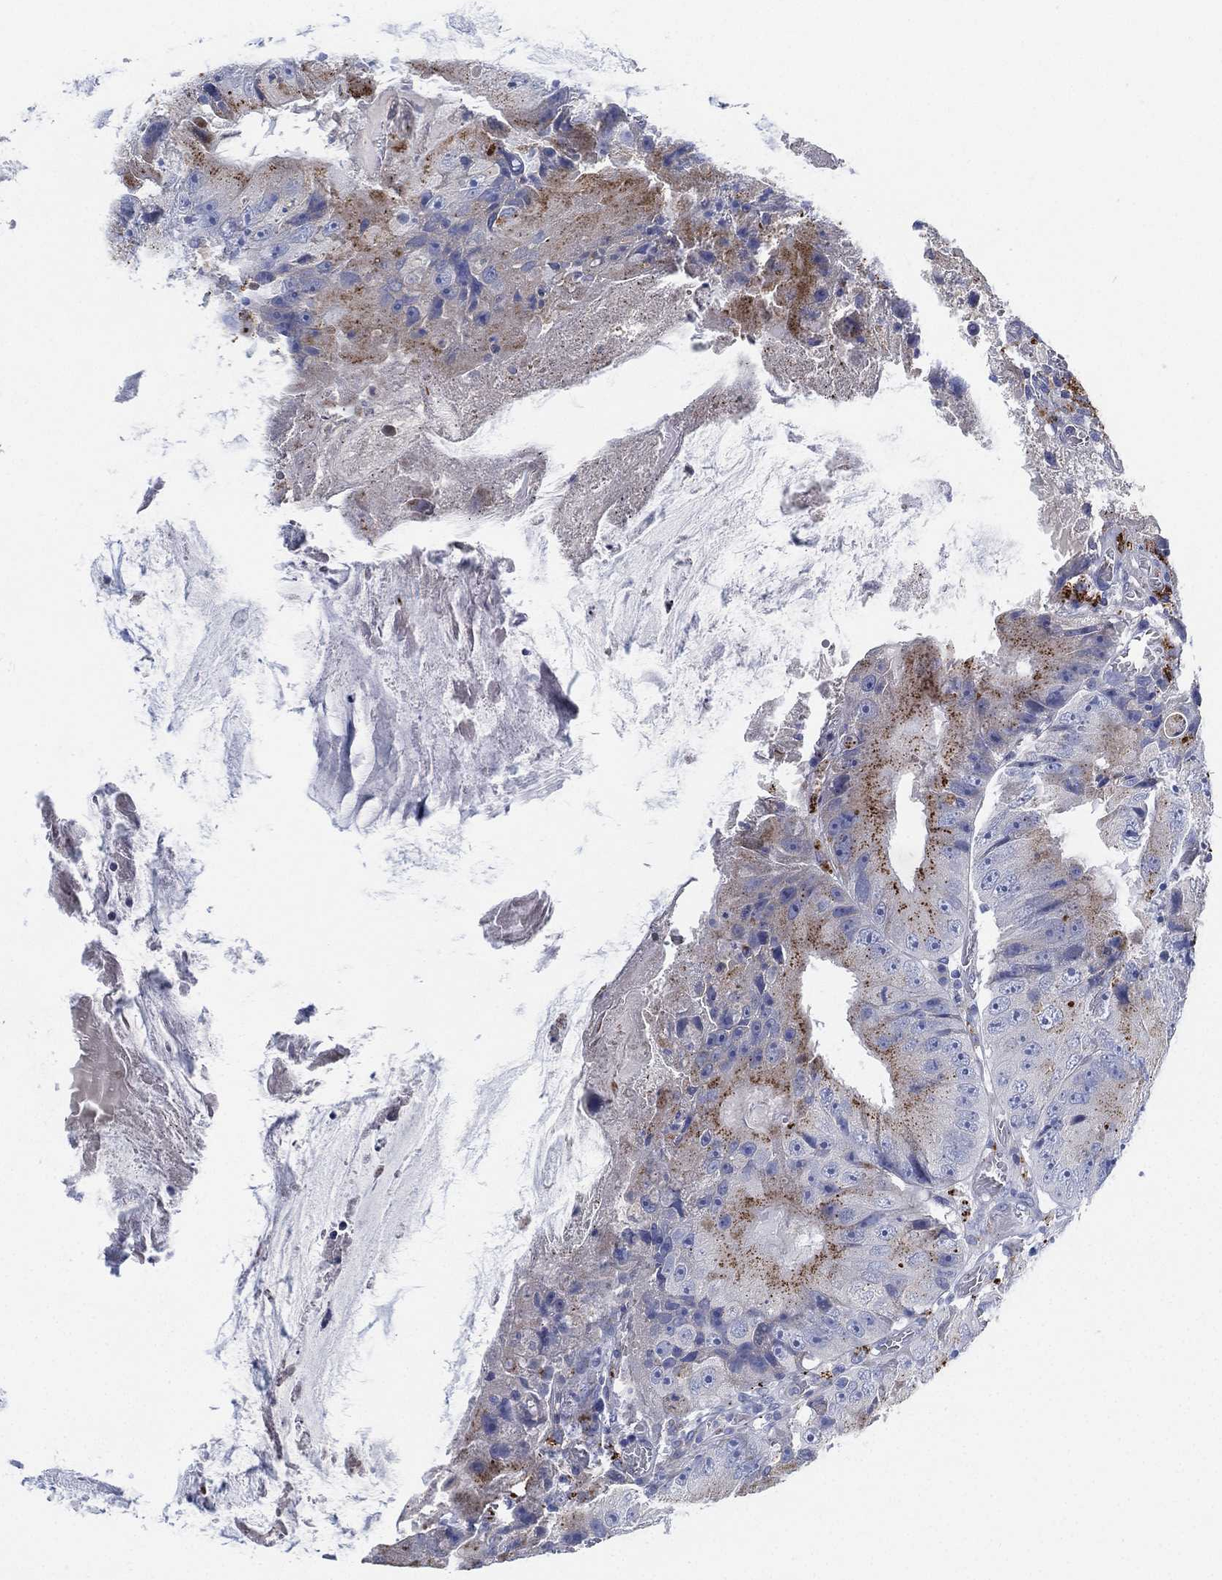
{"staining": {"intensity": "moderate", "quantity": "<25%", "location": "cytoplasmic/membranous"}, "tissue": "colorectal cancer", "cell_type": "Tumor cells", "image_type": "cancer", "snomed": [{"axis": "morphology", "description": "Adenocarcinoma, NOS"}, {"axis": "topography", "description": "Colon"}], "caption": "Immunohistochemistry (IHC) of colorectal cancer demonstrates low levels of moderate cytoplasmic/membranous positivity in about <25% of tumor cells.", "gene": "GALNS", "patient": {"sex": "female", "age": 86}}